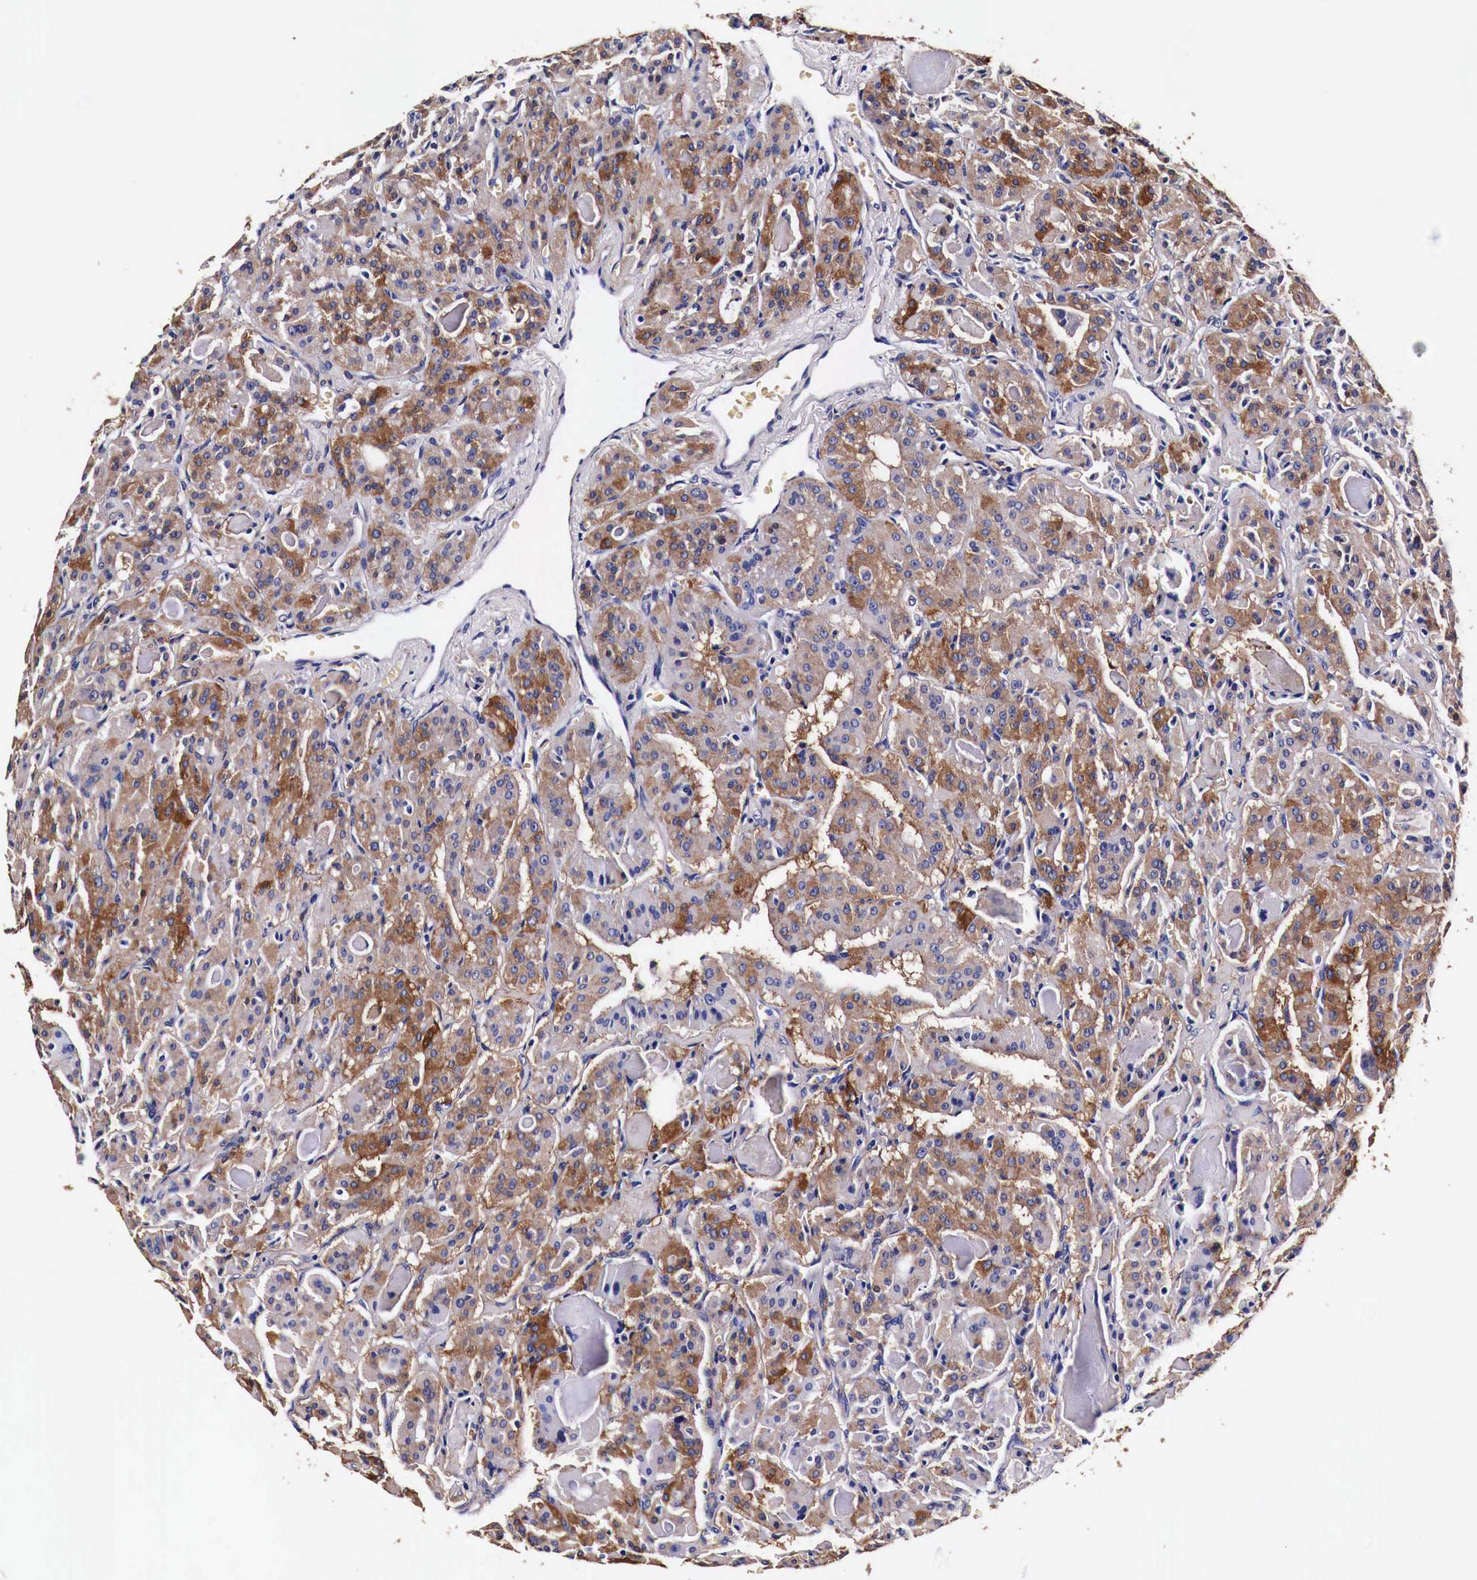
{"staining": {"intensity": "strong", "quantity": "25%-75%", "location": "cytoplasmic/membranous"}, "tissue": "thyroid cancer", "cell_type": "Tumor cells", "image_type": "cancer", "snomed": [{"axis": "morphology", "description": "Carcinoma, NOS"}, {"axis": "topography", "description": "Thyroid gland"}], "caption": "Protein analysis of carcinoma (thyroid) tissue demonstrates strong cytoplasmic/membranous positivity in approximately 25%-75% of tumor cells.", "gene": "HSPB1", "patient": {"sex": "male", "age": 76}}